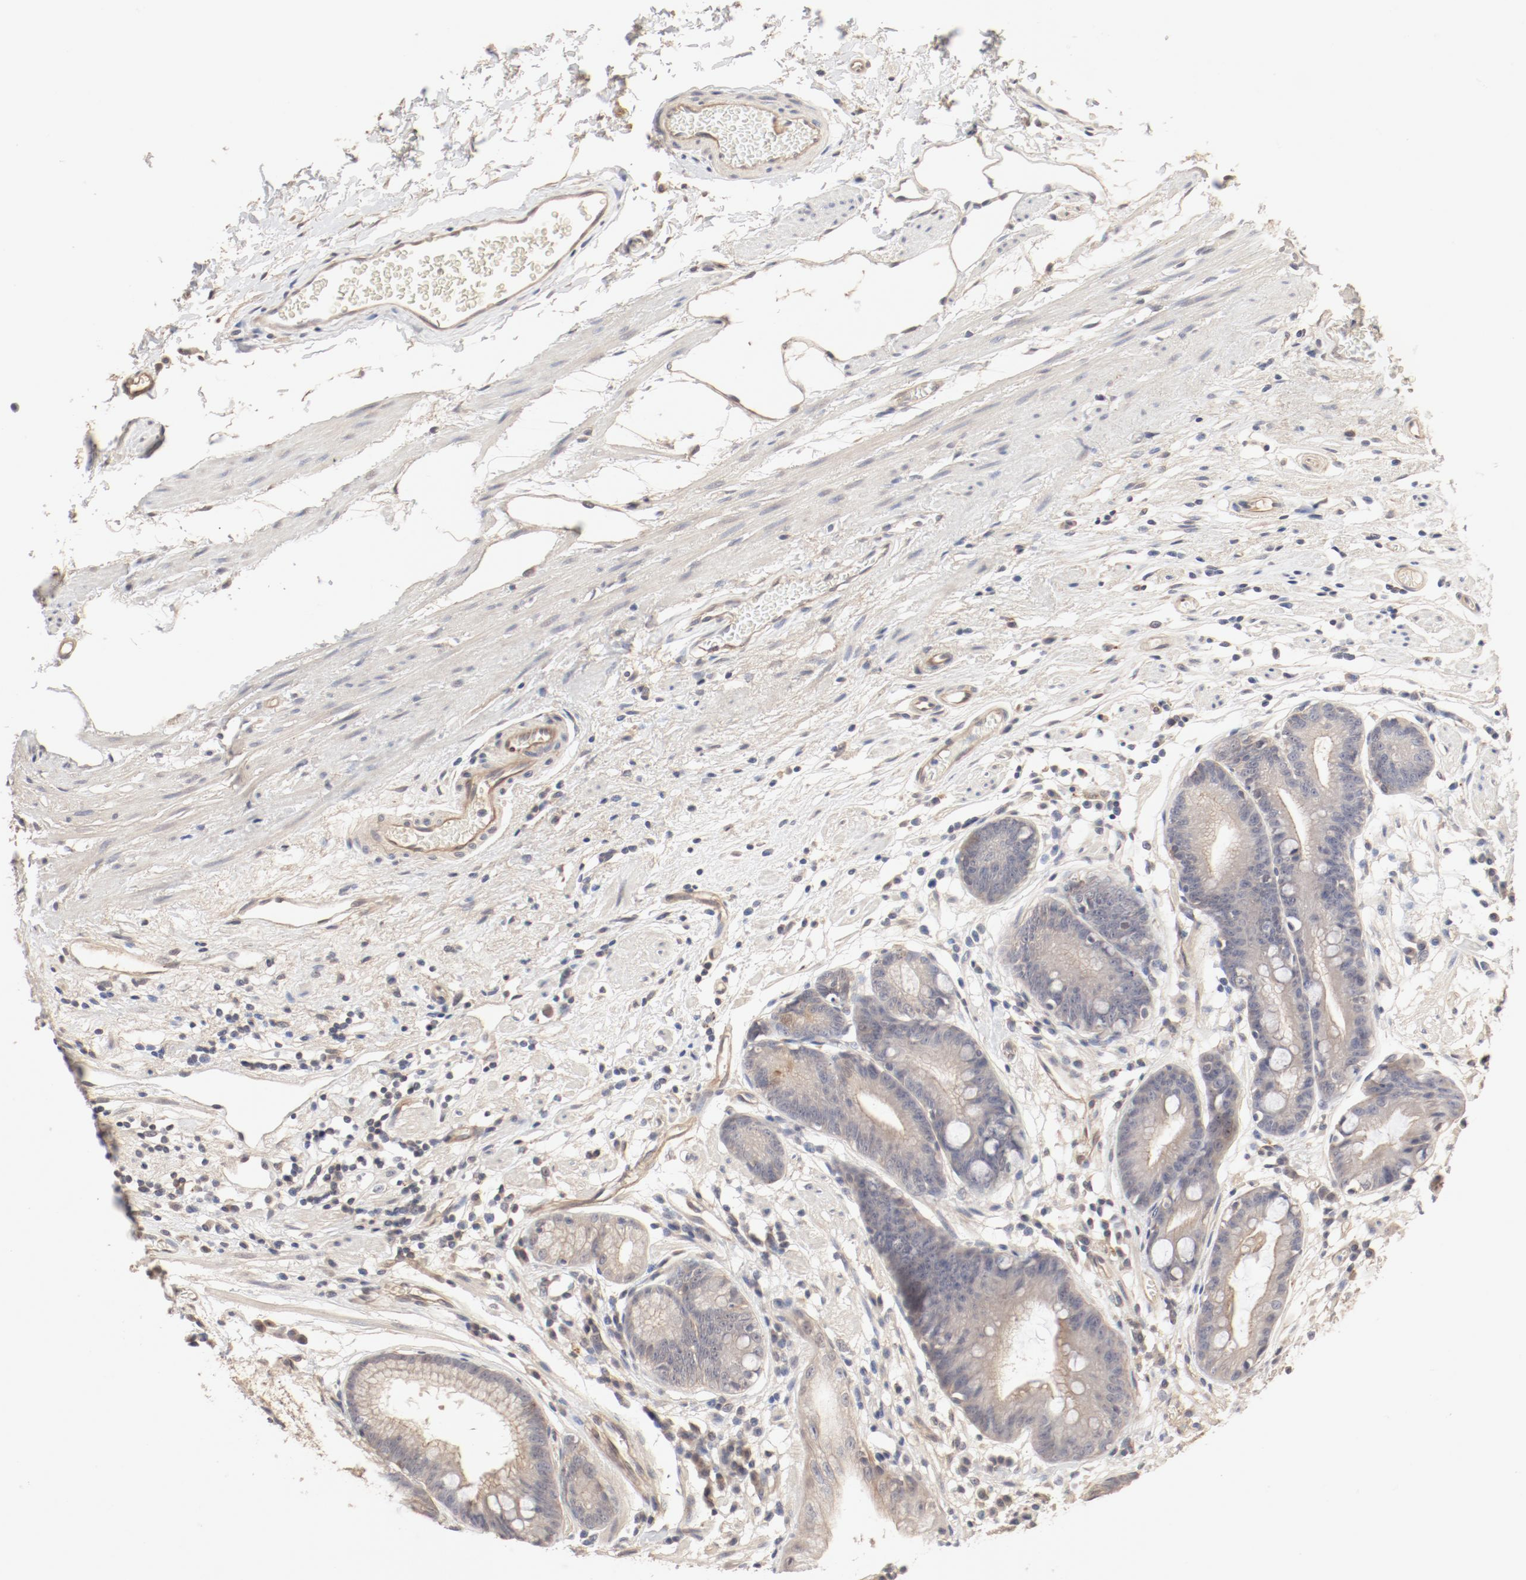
{"staining": {"intensity": "moderate", "quantity": ">75%", "location": "cytoplasmic/membranous"}, "tissue": "stomach", "cell_type": "Glandular cells", "image_type": "normal", "snomed": [{"axis": "morphology", "description": "Normal tissue, NOS"}, {"axis": "morphology", "description": "Inflammation, NOS"}, {"axis": "topography", "description": "Stomach, lower"}], "caption": "Protein expression analysis of benign stomach reveals moderate cytoplasmic/membranous expression in about >75% of glandular cells. The staining is performed using DAB (3,3'-diaminobenzidine) brown chromogen to label protein expression. The nuclei are counter-stained blue using hematoxylin.", "gene": "IL3RA", "patient": {"sex": "male", "age": 59}}